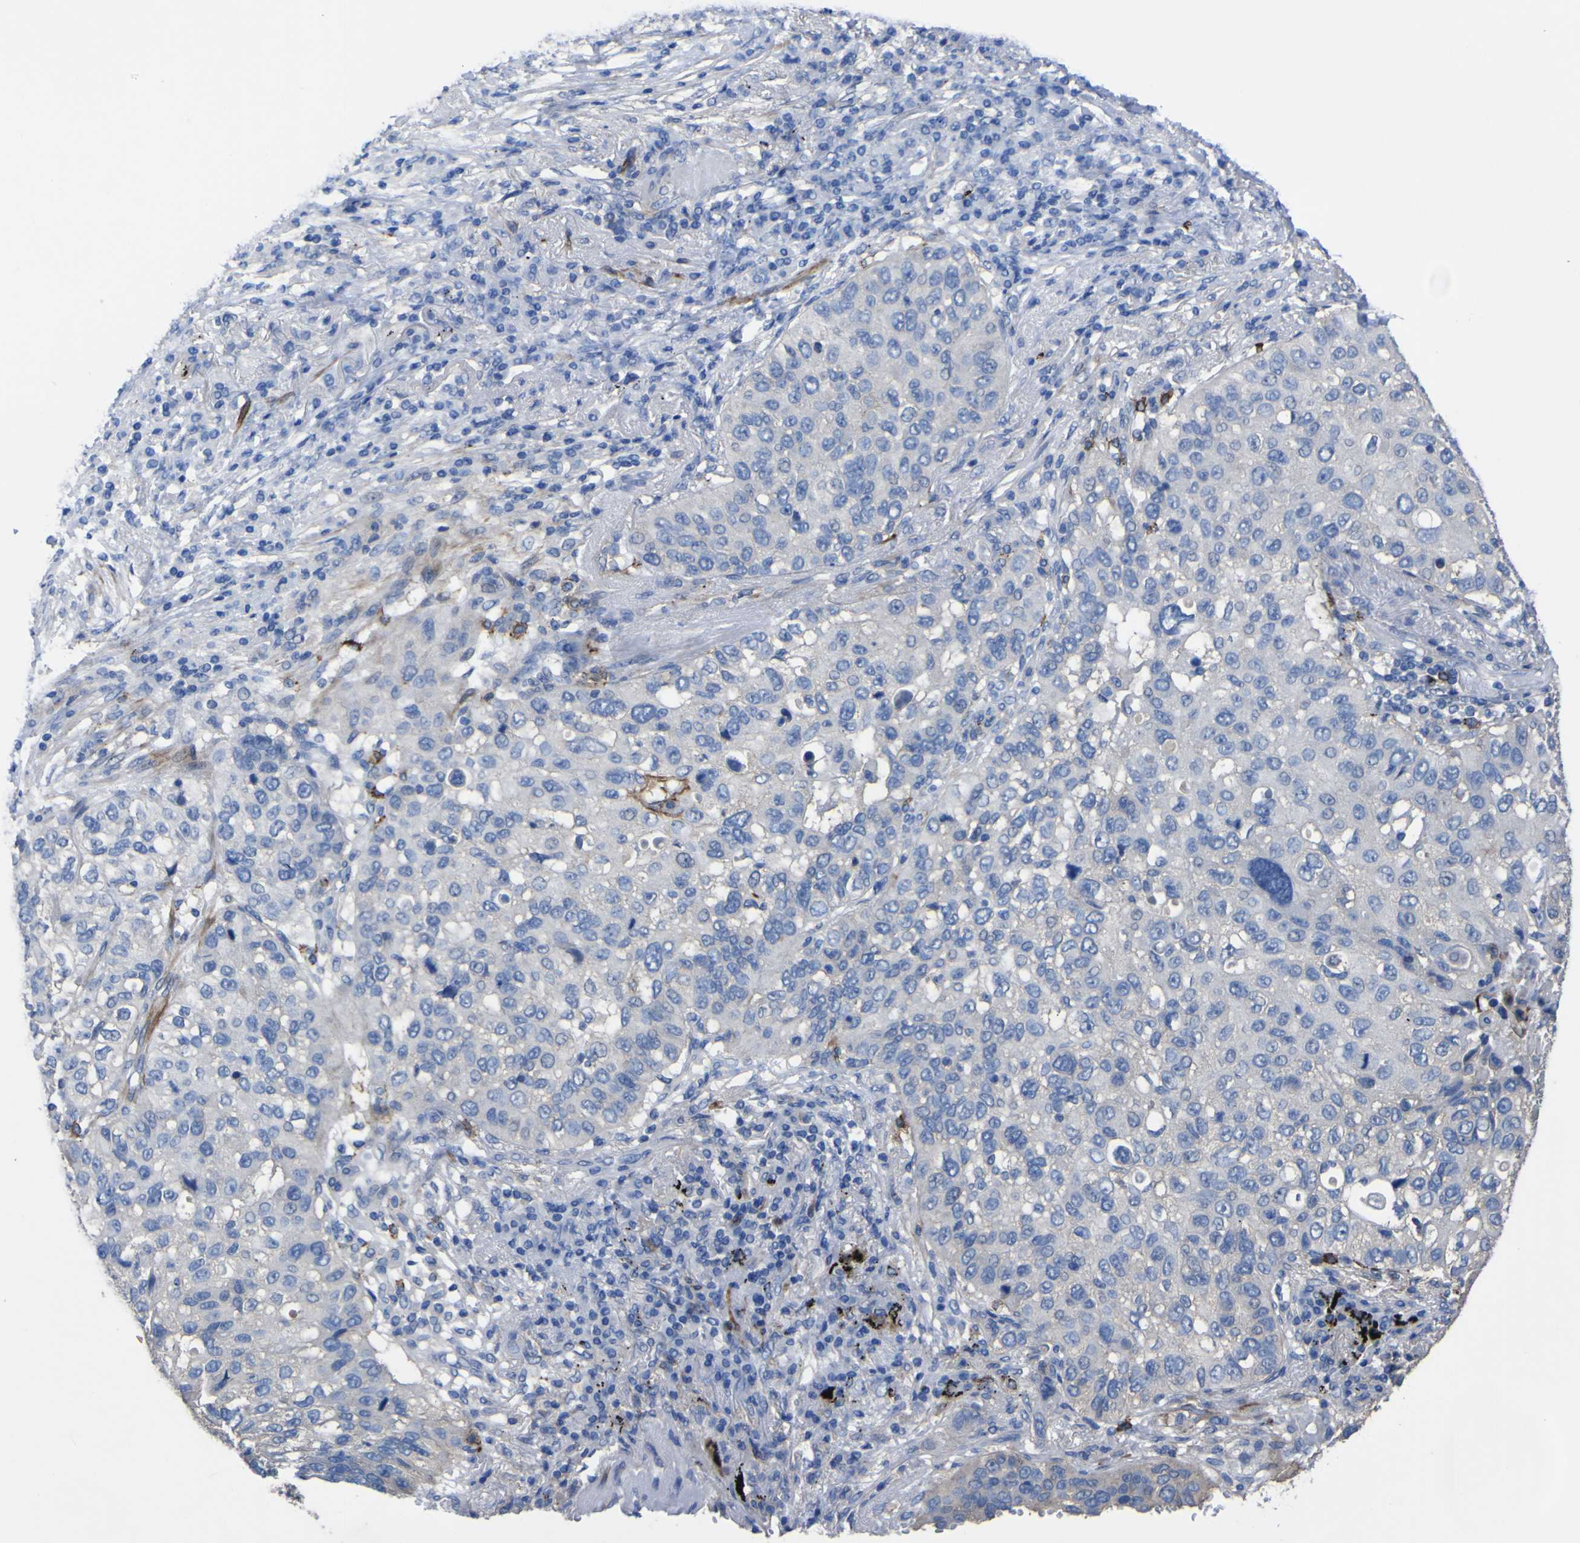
{"staining": {"intensity": "negative", "quantity": "none", "location": "none"}, "tissue": "lung cancer", "cell_type": "Tumor cells", "image_type": "cancer", "snomed": [{"axis": "morphology", "description": "Squamous cell carcinoma, NOS"}, {"axis": "topography", "description": "Lung"}], "caption": "An immunohistochemistry (IHC) photomicrograph of lung cancer is shown. There is no staining in tumor cells of lung cancer.", "gene": "AGO4", "patient": {"sex": "male", "age": 57}}